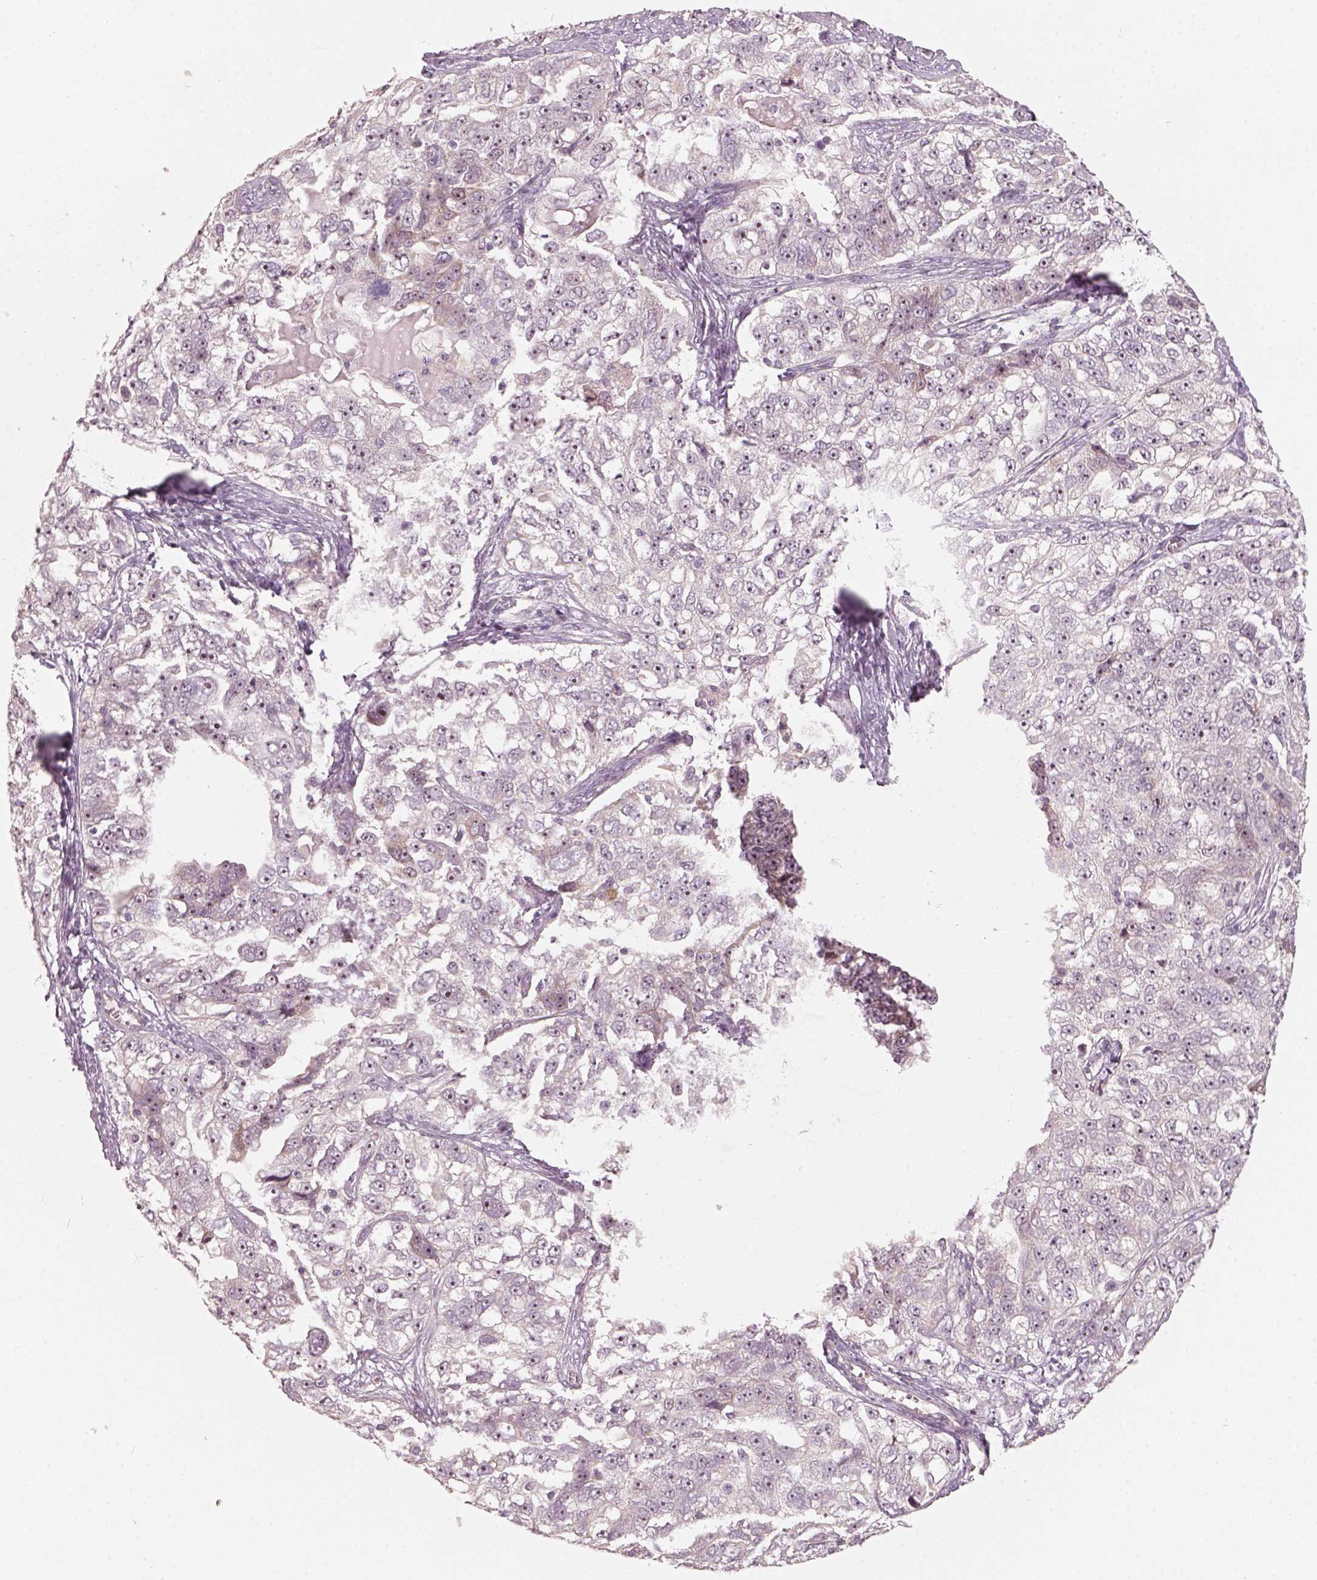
{"staining": {"intensity": "weak", "quantity": ">75%", "location": "nuclear"}, "tissue": "ovarian cancer", "cell_type": "Tumor cells", "image_type": "cancer", "snomed": [{"axis": "morphology", "description": "Cystadenocarcinoma, serous, NOS"}, {"axis": "topography", "description": "Ovary"}], "caption": "Immunohistochemical staining of human ovarian serous cystadenocarcinoma exhibits weak nuclear protein expression in approximately >75% of tumor cells. The staining was performed using DAB (3,3'-diaminobenzidine) to visualize the protein expression in brown, while the nuclei were stained in blue with hematoxylin (Magnification: 20x).", "gene": "CDS1", "patient": {"sex": "female", "age": 51}}